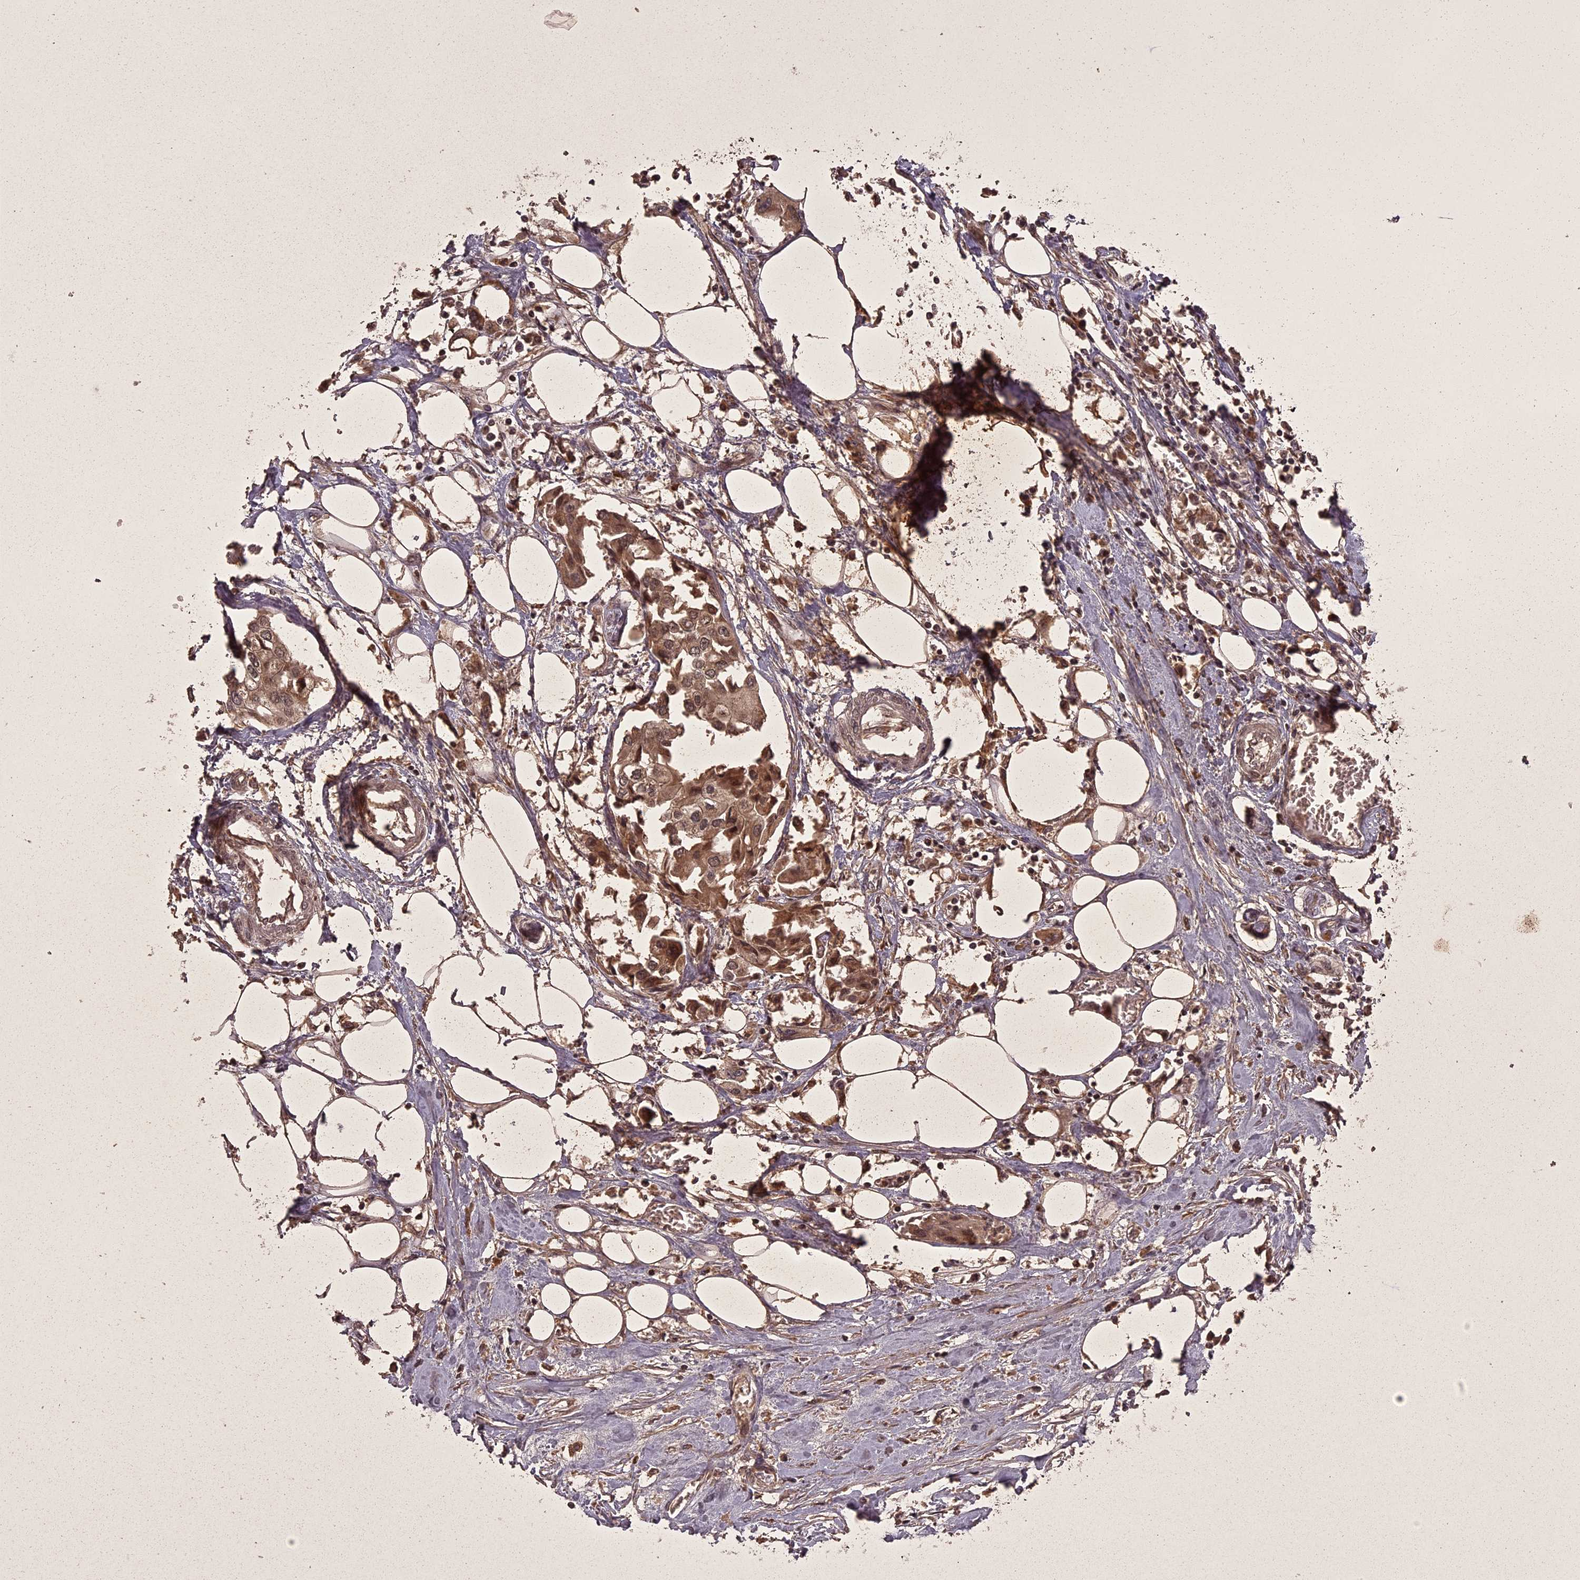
{"staining": {"intensity": "moderate", "quantity": ">75%", "location": "cytoplasmic/membranous,nuclear"}, "tissue": "urothelial cancer", "cell_type": "Tumor cells", "image_type": "cancer", "snomed": [{"axis": "morphology", "description": "Urothelial carcinoma, High grade"}, {"axis": "topography", "description": "Urinary bladder"}], "caption": "A medium amount of moderate cytoplasmic/membranous and nuclear expression is appreciated in approximately >75% of tumor cells in urothelial cancer tissue.", "gene": "ING5", "patient": {"sex": "male", "age": 64}}